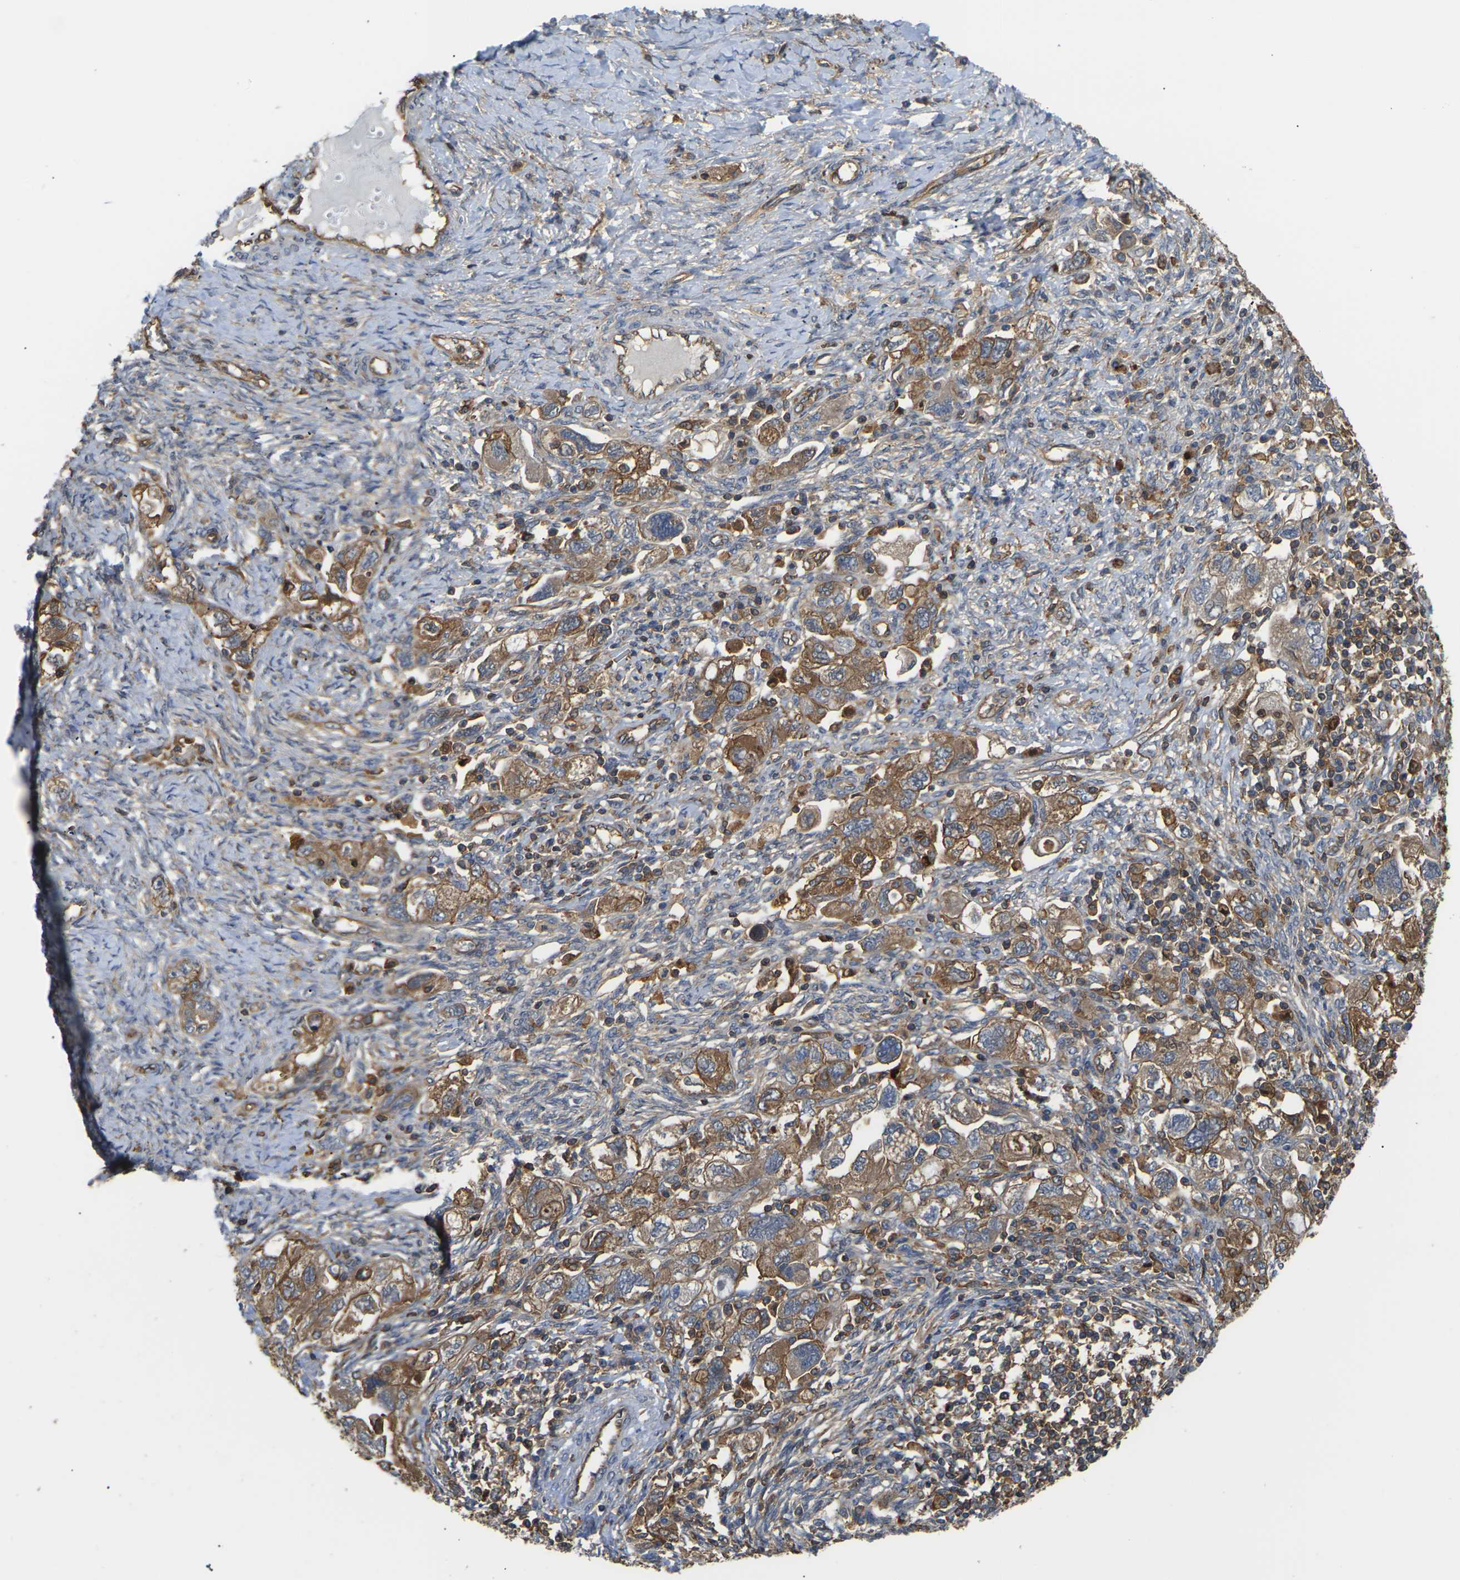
{"staining": {"intensity": "moderate", "quantity": ">75%", "location": "cytoplasmic/membranous"}, "tissue": "ovarian cancer", "cell_type": "Tumor cells", "image_type": "cancer", "snomed": [{"axis": "morphology", "description": "Carcinoma, NOS"}, {"axis": "morphology", "description": "Cystadenocarcinoma, serous, NOS"}, {"axis": "topography", "description": "Ovary"}], "caption": "A photomicrograph of human ovarian cancer (serous cystadenocarcinoma) stained for a protein exhibits moderate cytoplasmic/membranous brown staining in tumor cells. (Brightfield microscopy of DAB IHC at high magnification).", "gene": "IQGAP1", "patient": {"sex": "female", "age": 69}}